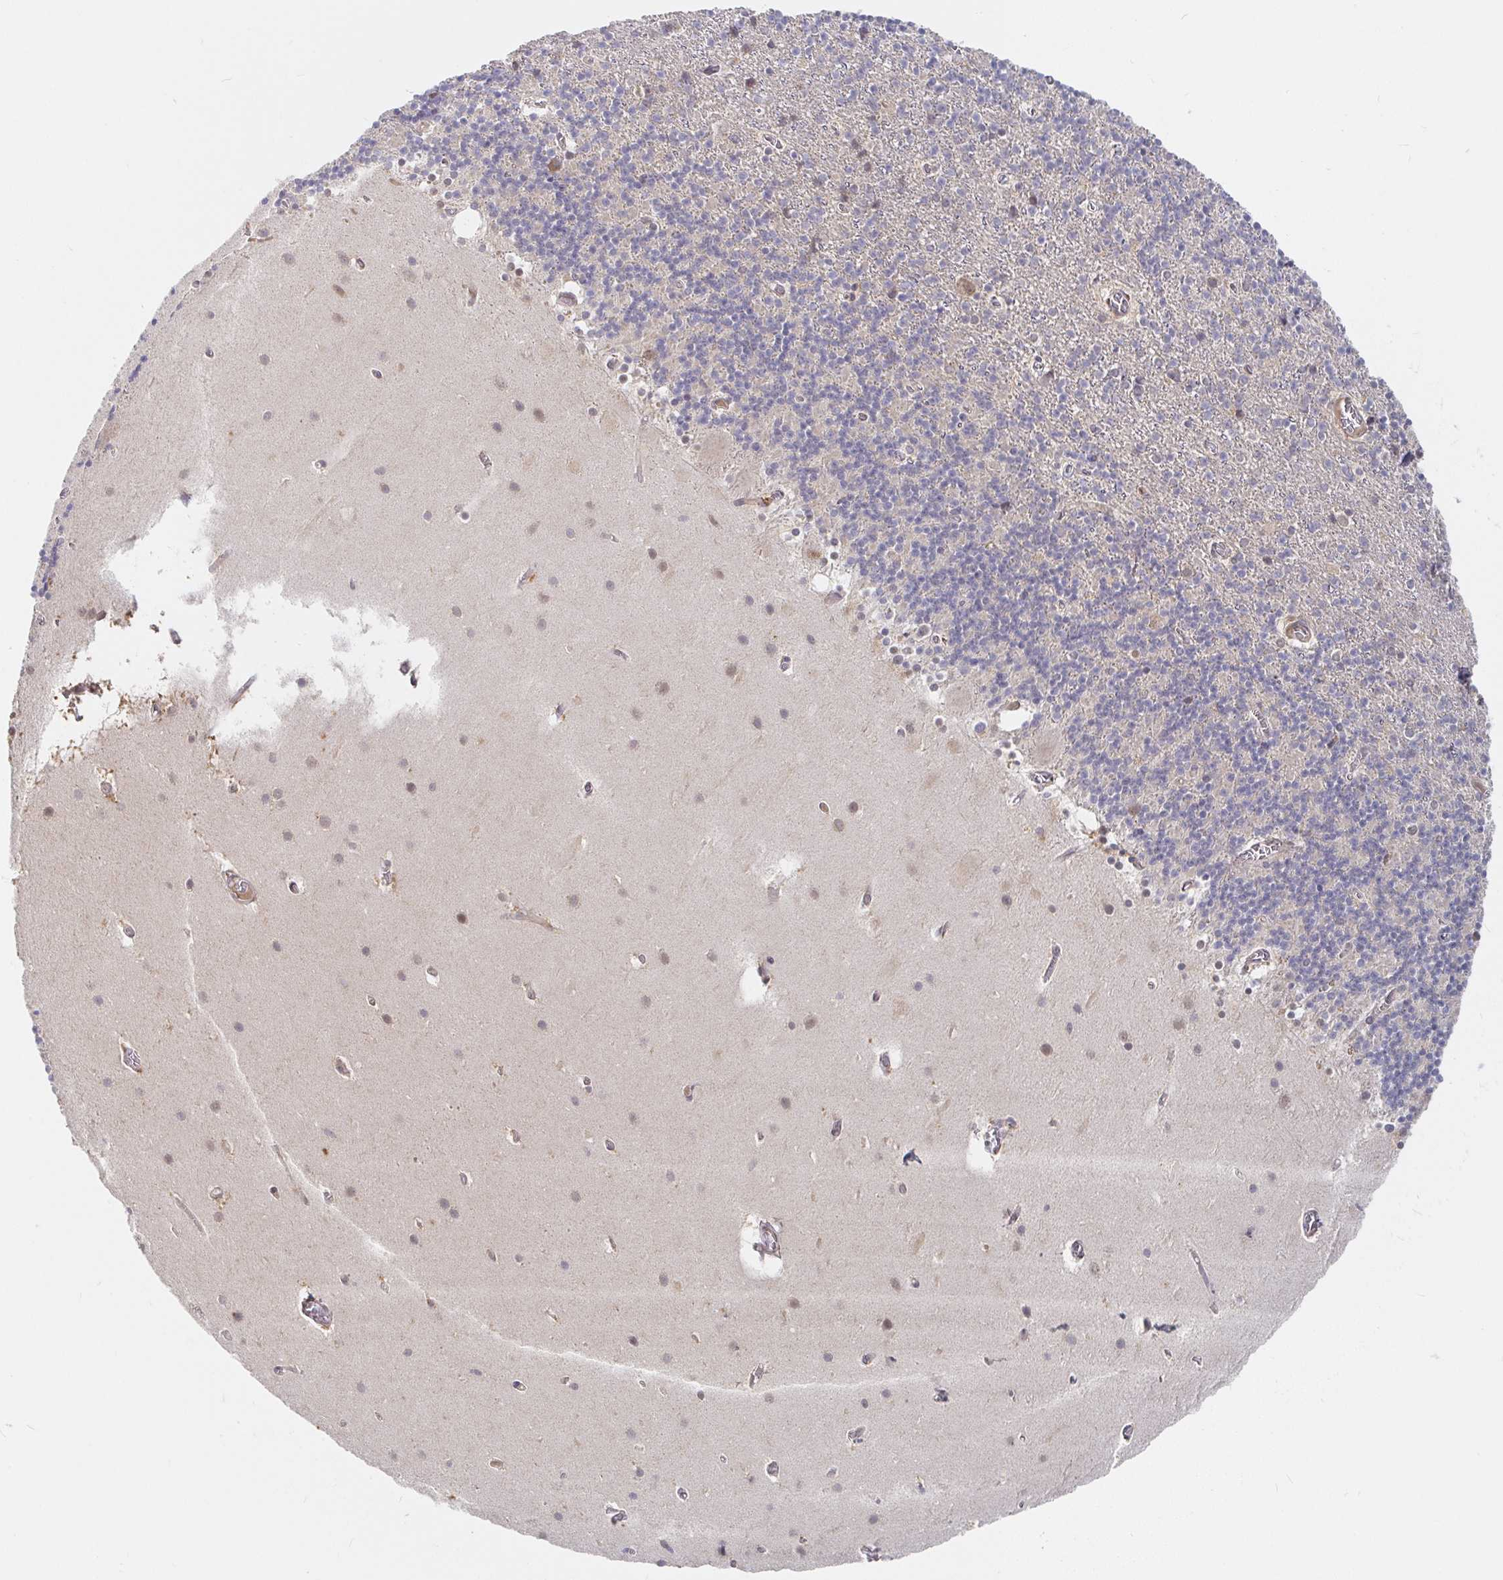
{"staining": {"intensity": "negative", "quantity": "none", "location": "none"}, "tissue": "cerebellum", "cell_type": "Cells in granular layer", "image_type": "normal", "snomed": [{"axis": "morphology", "description": "Normal tissue, NOS"}, {"axis": "topography", "description": "Cerebellum"}], "caption": "Immunohistochemical staining of unremarkable human cerebellum exhibits no significant staining in cells in granular layer. (Immunohistochemistry (ihc), brightfield microscopy, high magnification).", "gene": "ALG1L2", "patient": {"sex": "male", "age": 70}}